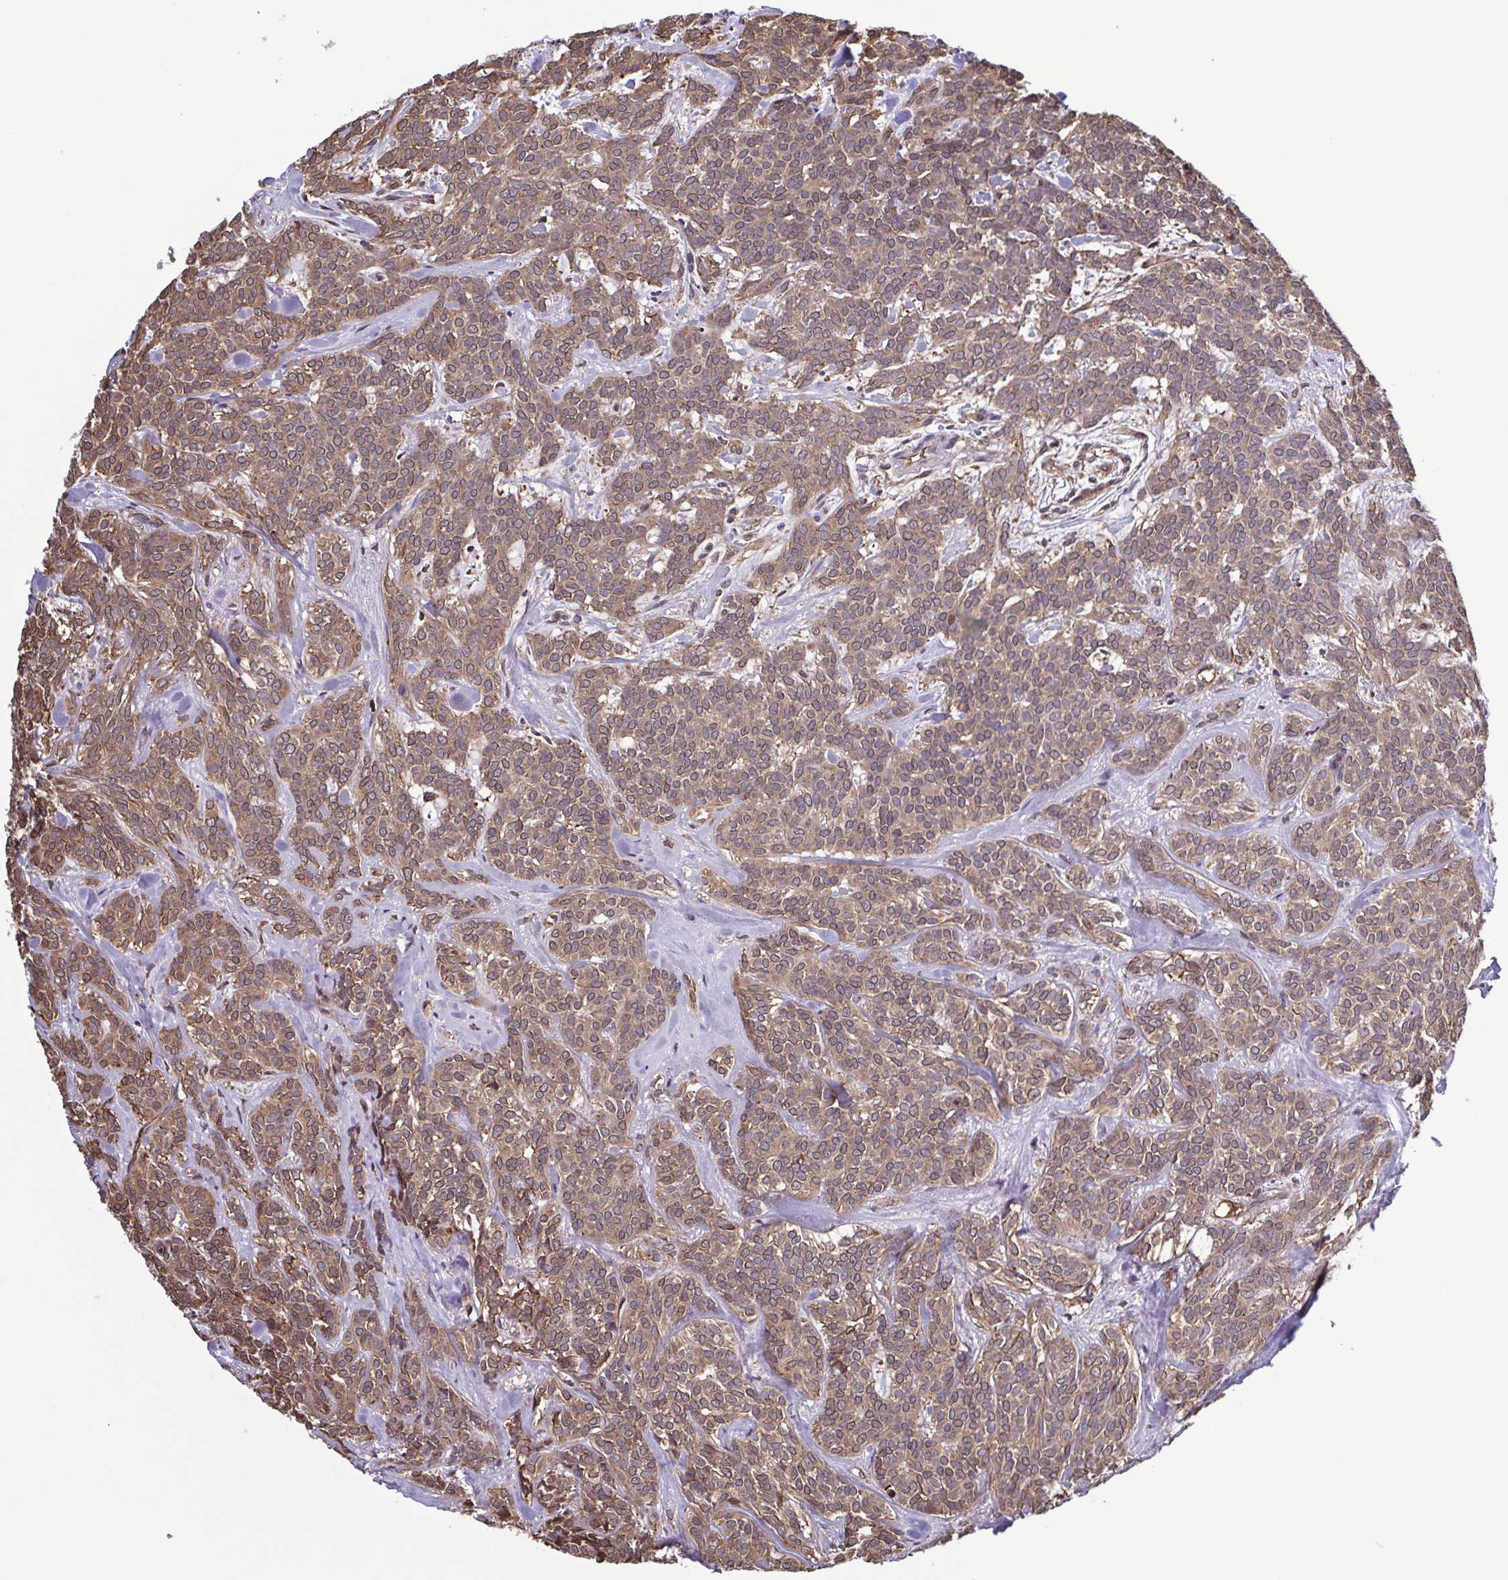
{"staining": {"intensity": "moderate", "quantity": ">75%", "location": "cytoplasmic/membranous,nuclear"}, "tissue": "head and neck cancer", "cell_type": "Tumor cells", "image_type": "cancer", "snomed": [{"axis": "morphology", "description": "Adenocarcinoma, NOS"}, {"axis": "topography", "description": "Head-Neck"}], "caption": "Approximately >75% of tumor cells in head and neck adenocarcinoma show moderate cytoplasmic/membranous and nuclear protein positivity as visualized by brown immunohistochemical staining.", "gene": "SEC63", "patient": {"sex": "female", "age": 57}}